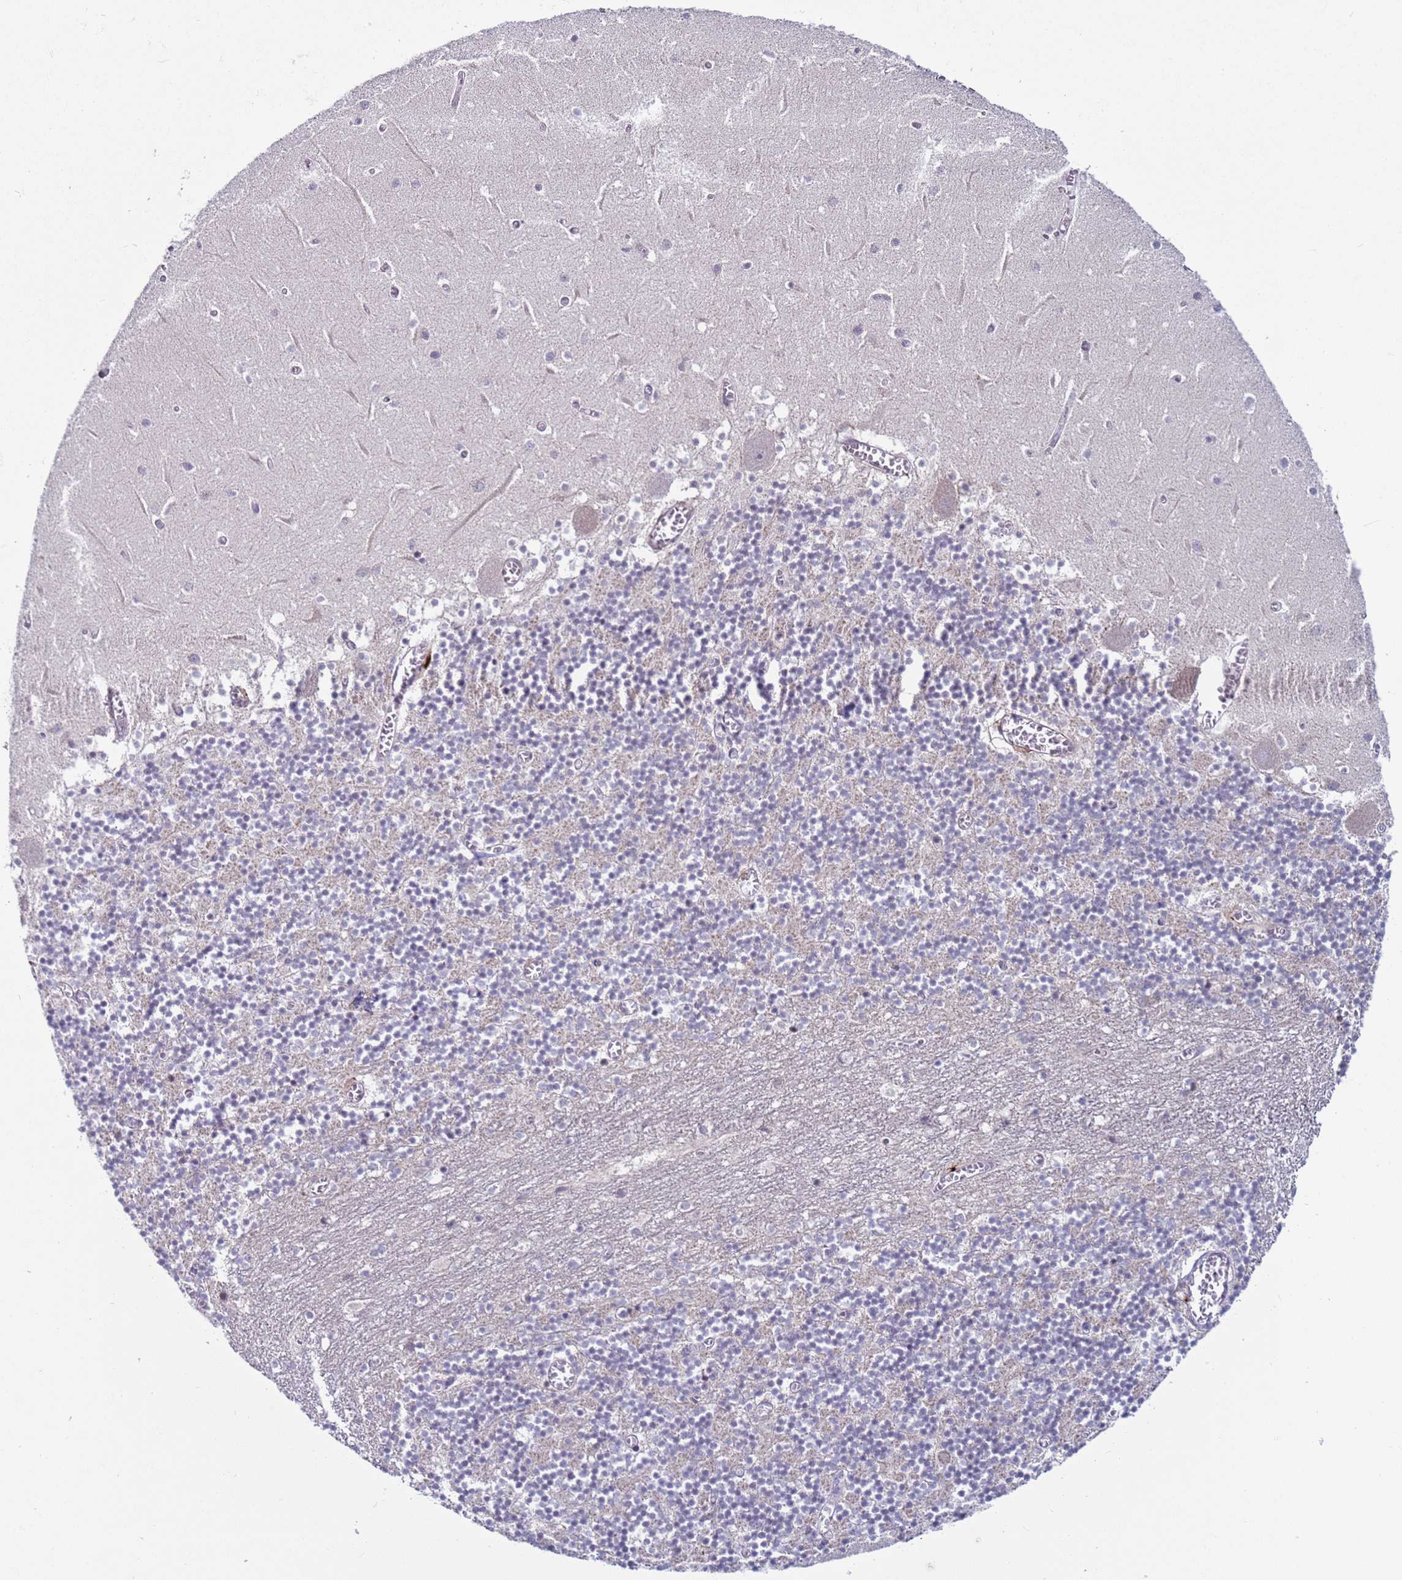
{"staining": {"intensity": "moderate", "quantity": "<25%", "location": "cytoplasmic/membranous"}, "tissue": "cerebellum", "cell_type": "Cells in granular layer", "image_type": "normal", "snomed": [{"axis": "morphology", "description": "Normal tissue, NOS"}, {"axis": "topography", "description": "Cerebellum"}], "caption": "A brown stain labels moderate cytoplasmic/membranous staining of a protein in cells in granular layer of normal cerebellum. Nuclei are stained in blue.", "gene": "SNAPC4", "patient": {"sex": "female", "age": 28}}